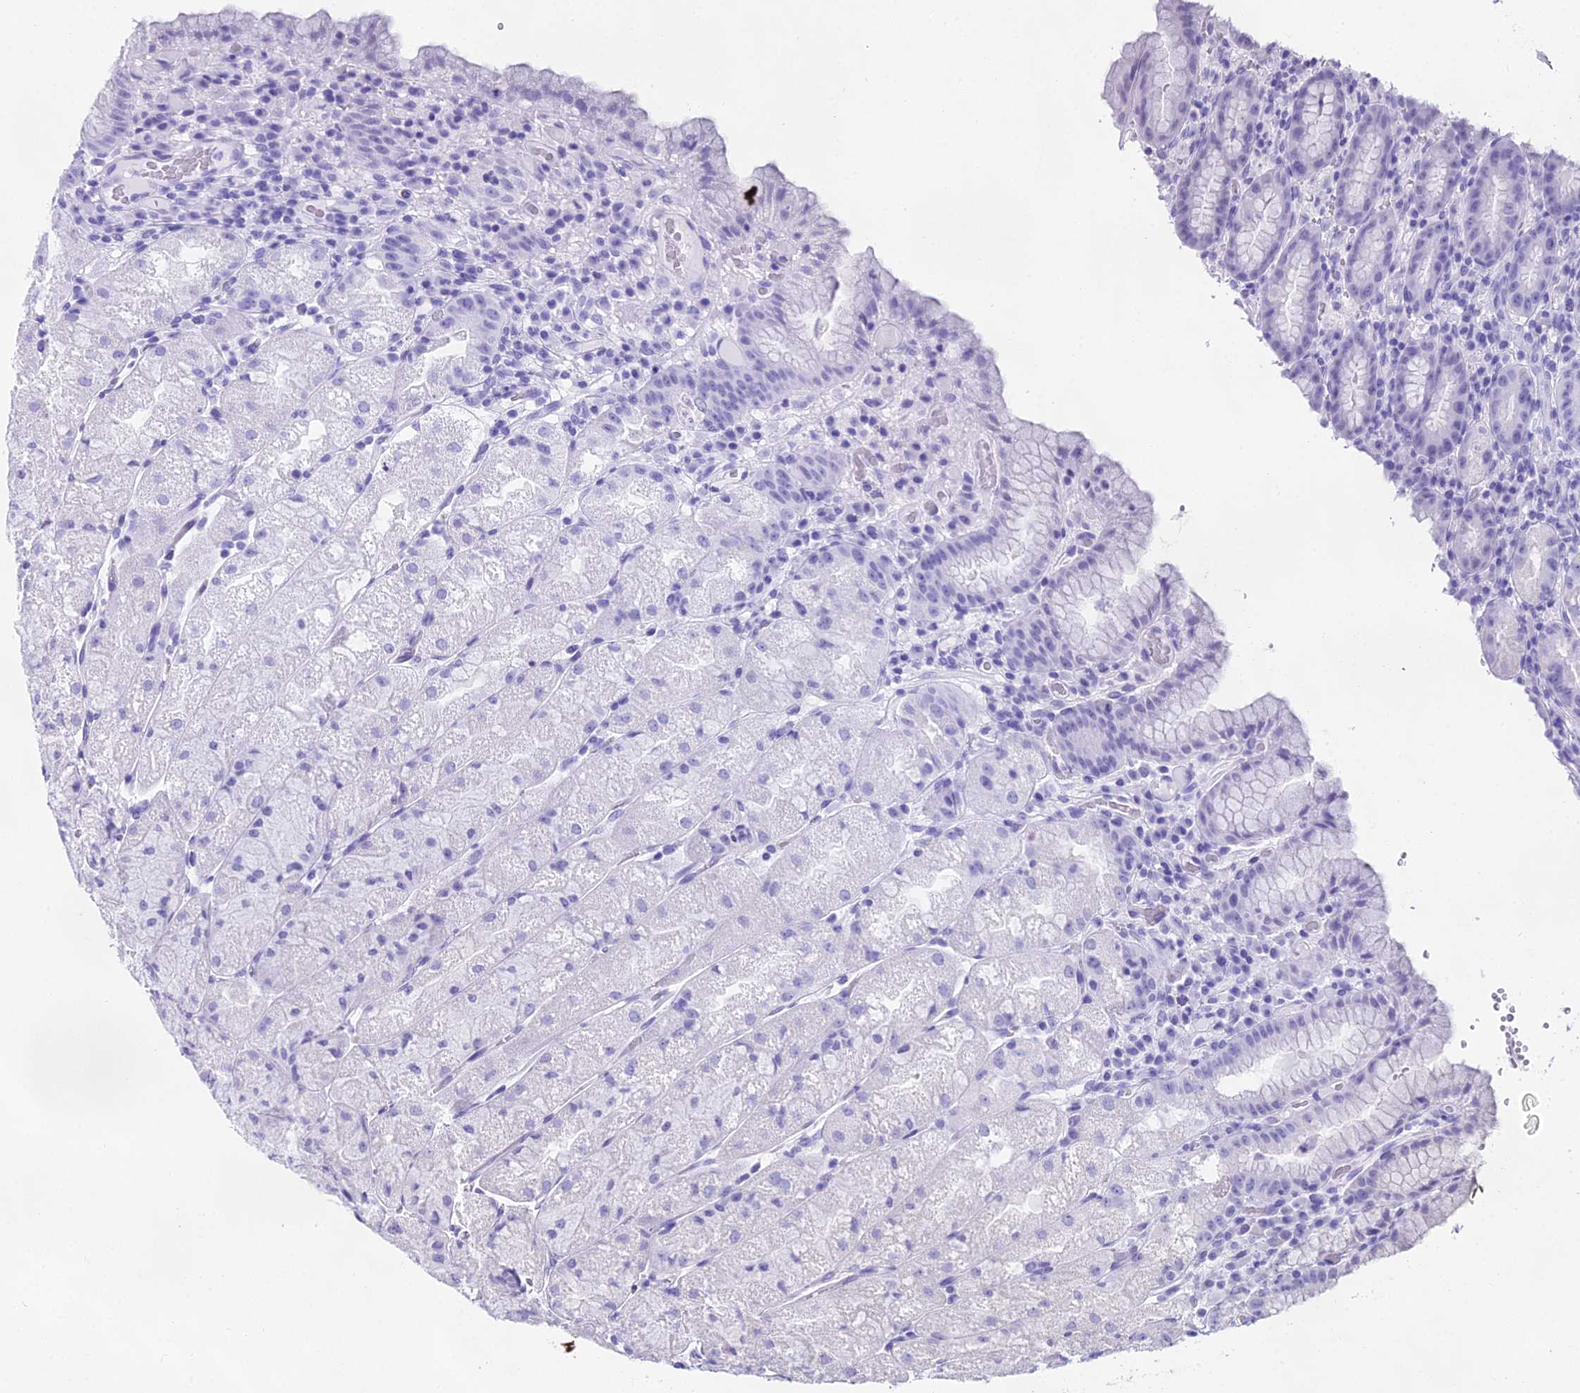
{"staining": {"intensity": "negative", "quantity": "none", "location": "none"}, "tissue": "stomach", "cell_type": "Glandular cells", "image_type": "normal", "snomed": [{"axis": "morphology", "description": "Normal tissue, NOS"}, {"axis": "topography", "description": "Stomach, upper"}], "caption": "IHC image of benign human stomach stained for a protein (brown), which shows no positivity in glandular cells. Nuclei are stained in blue.", "gene": "MAT2A", "patient": {"sex": "male", "age": 52}}